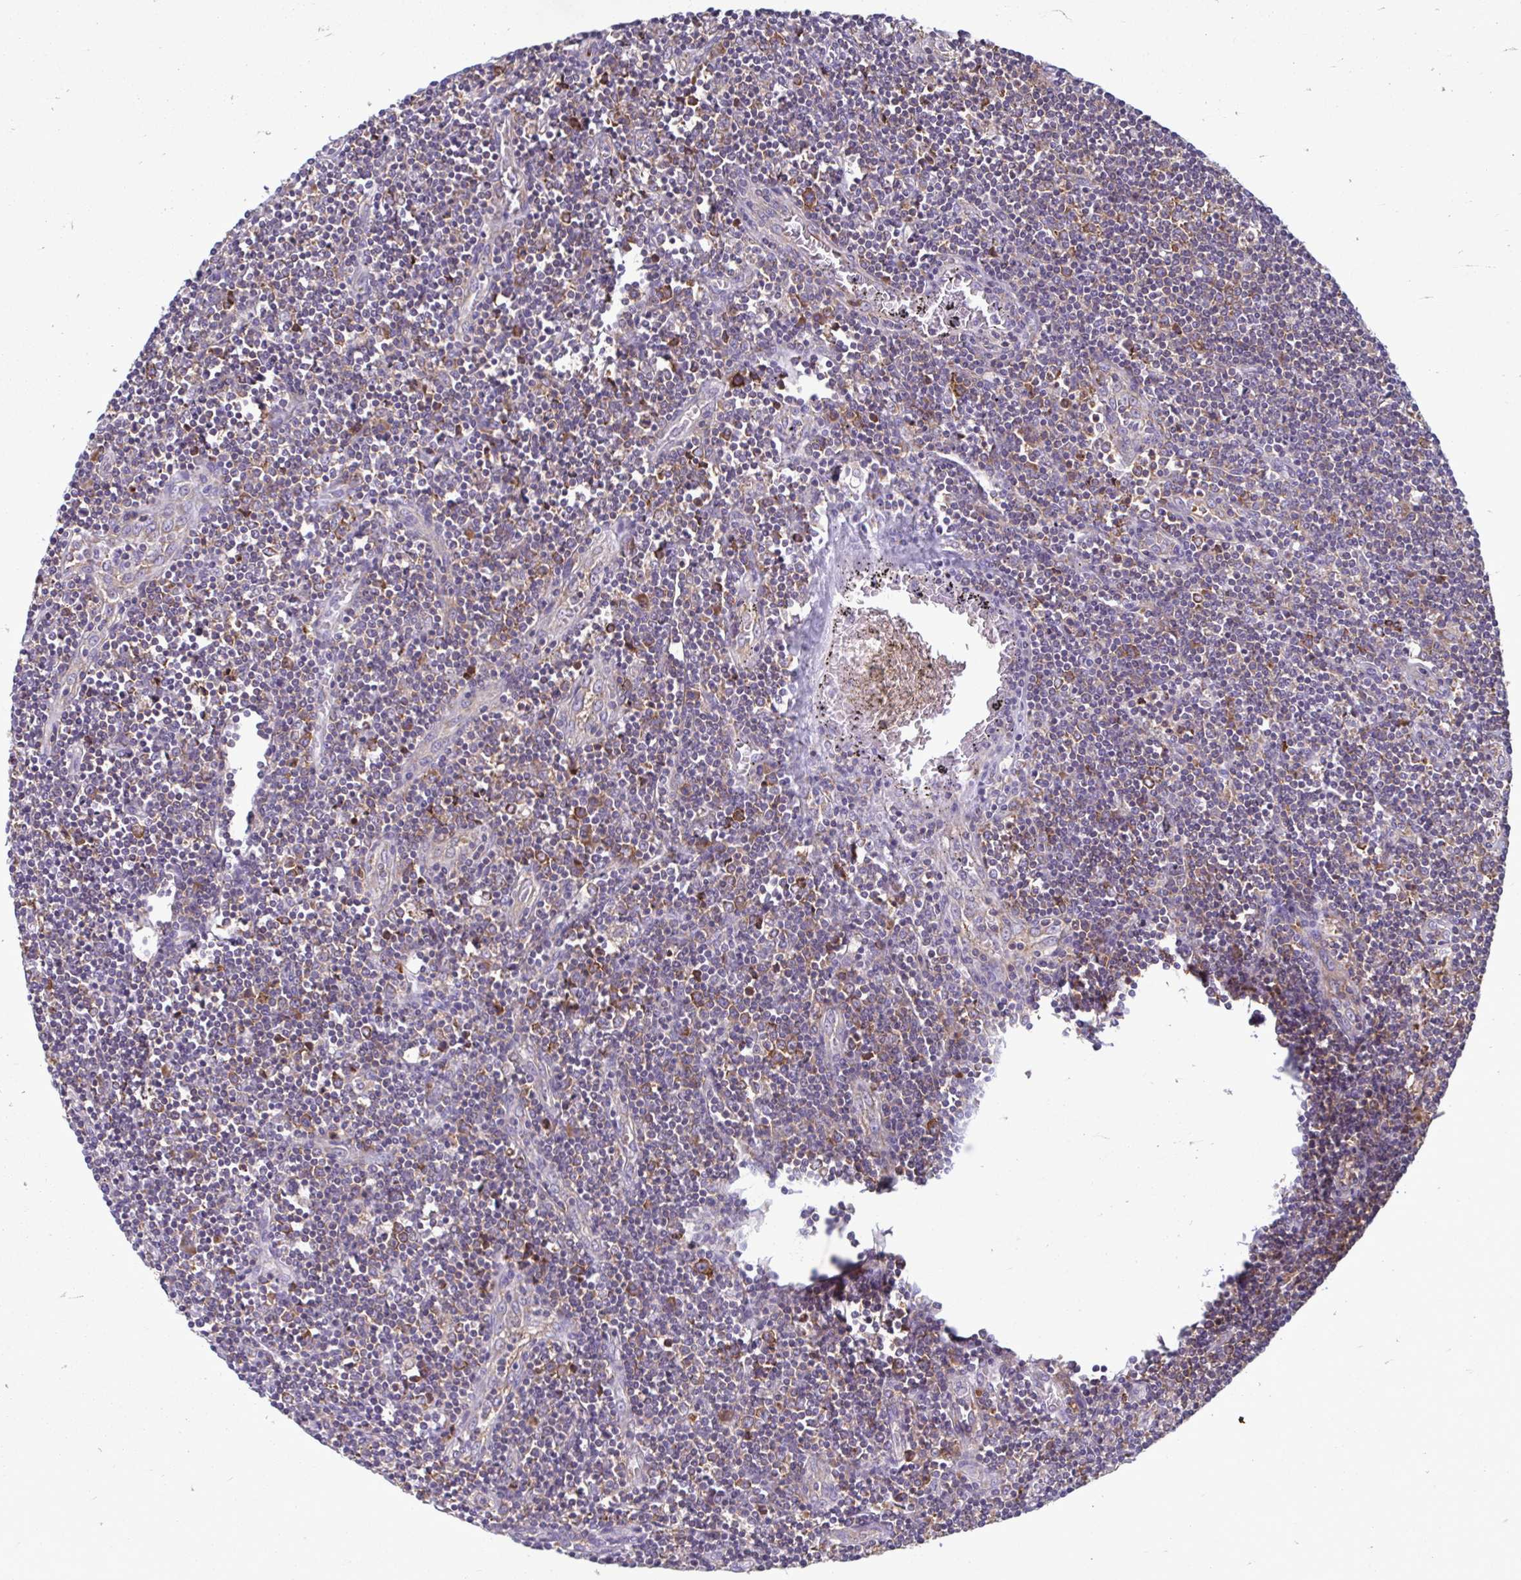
{"staining": {"intensity": "moderate", "quantity": "<25%", "location": "cytoplasmic/membranous"}, "tissue": "lymphoma", "cell_type": "Tumor cells", "image_type": "cancer", "snomed": [{"axis": "morphology", "description": "Hodgkin's disease, NOS"}, {"axis": "topography", "description": "Lymph node"}], "caption": "IHC photomicrograph of neoplastic tissue: human Hodgkin's disease stained using IHC demonstrates low levels of moderate protein expression localized specifically in the cytoplasmic/membranous of tumor cells, appearing as a cytoplasmic/membranous brown color.", "gene": "RPS16", "patient": {"sex": "male", "age": 40}}